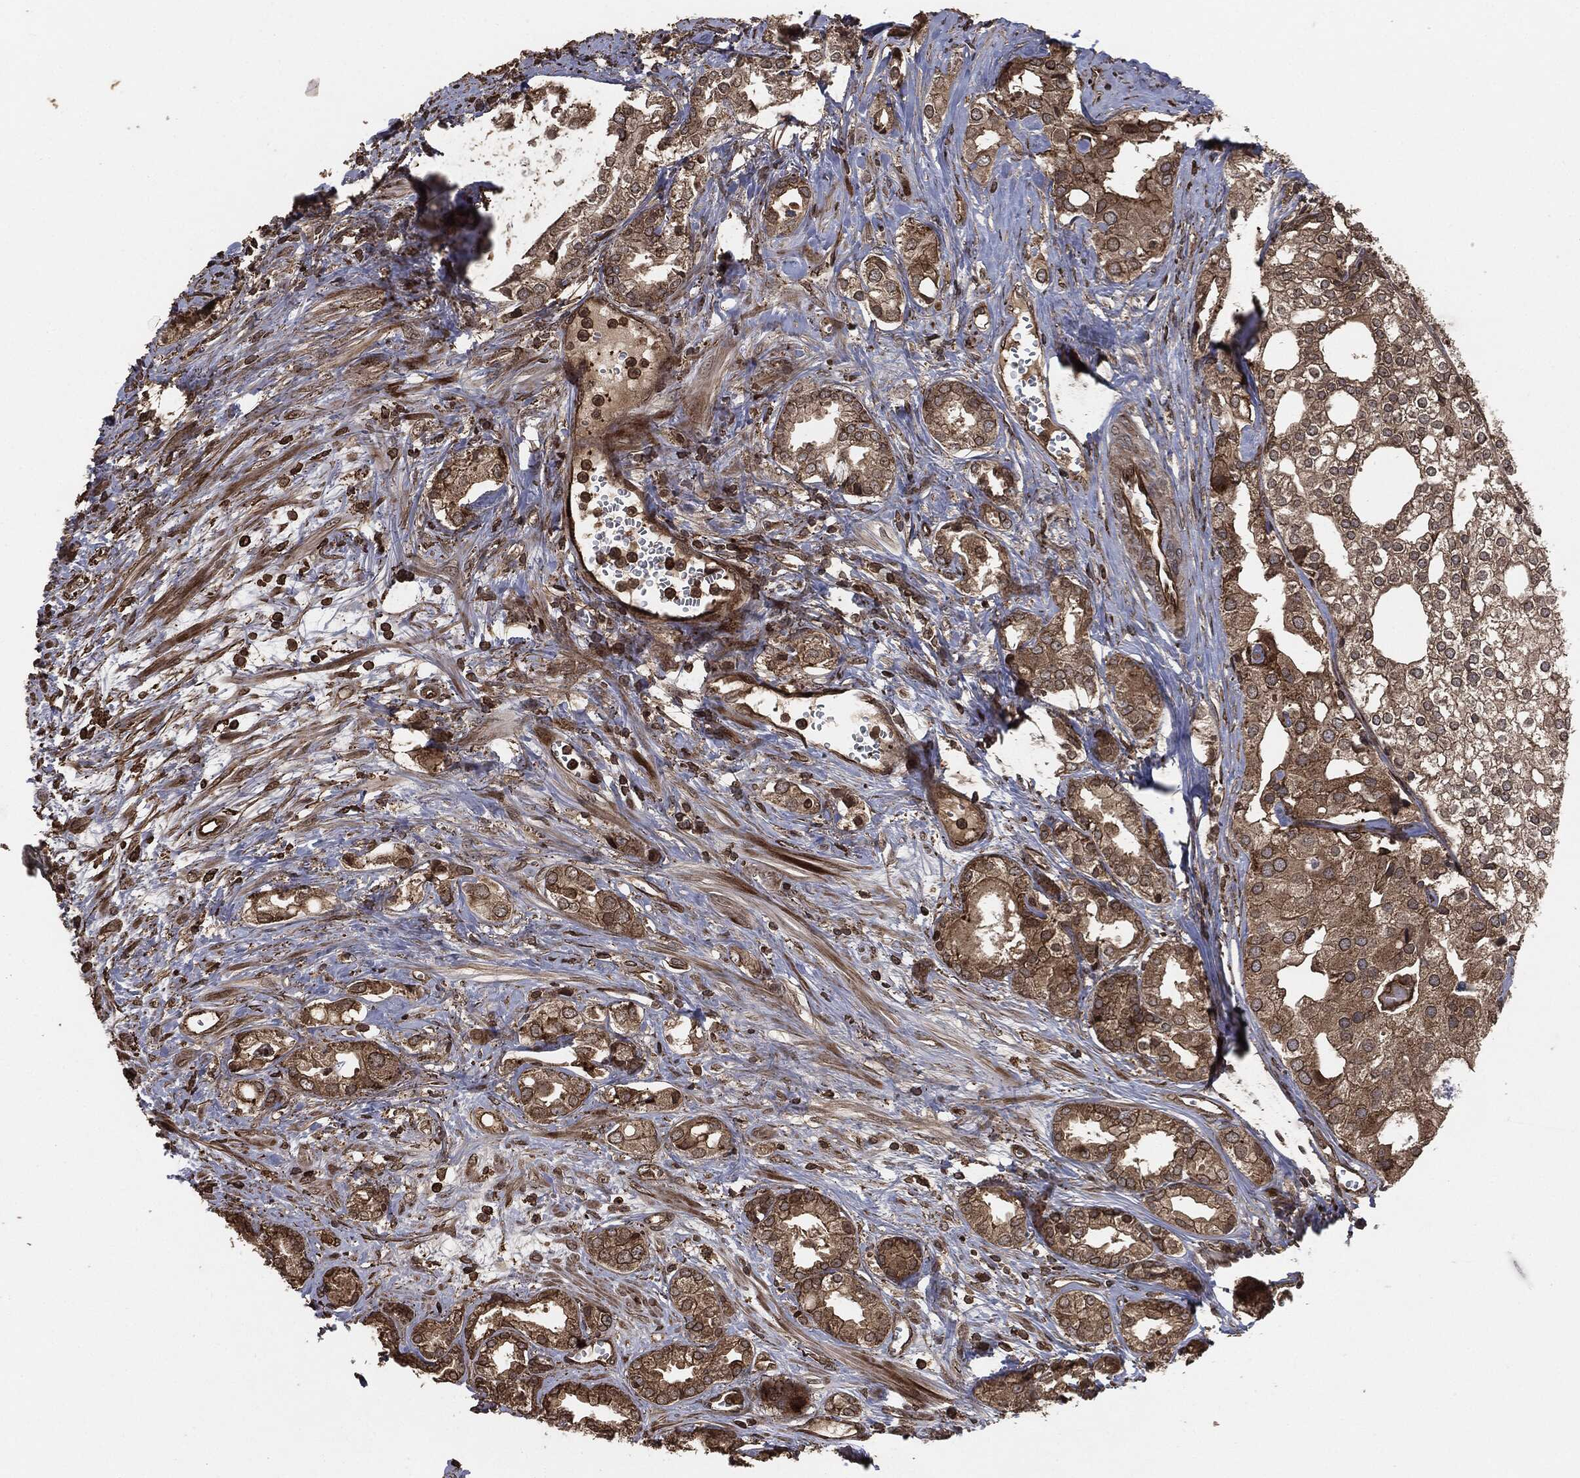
{"staining": {"intensity": "moderate", "quantity": "25%-75%", "location": "cytoplasmic/membranous"}, "tissue": "prostate cancer", "cell_type": "Tumor cells", "image_type": "cancer", "snomed": [{"axis": "morphology", "description": "Adenocarcinoma, NOS"}, {"axis": "topography", "description": "Prostate and seminal vesicle, NOS"}, {"axis": "topography", "description": "Prostate"}], "caption": "The micrograph shows a brown stain indicating the presence of a protein in the cytoplasmic/membranous of tumor cells in prostate adenocarcinoma.", "gene": "IFIT1", "patient": {"sex": "male", "age": 62}}